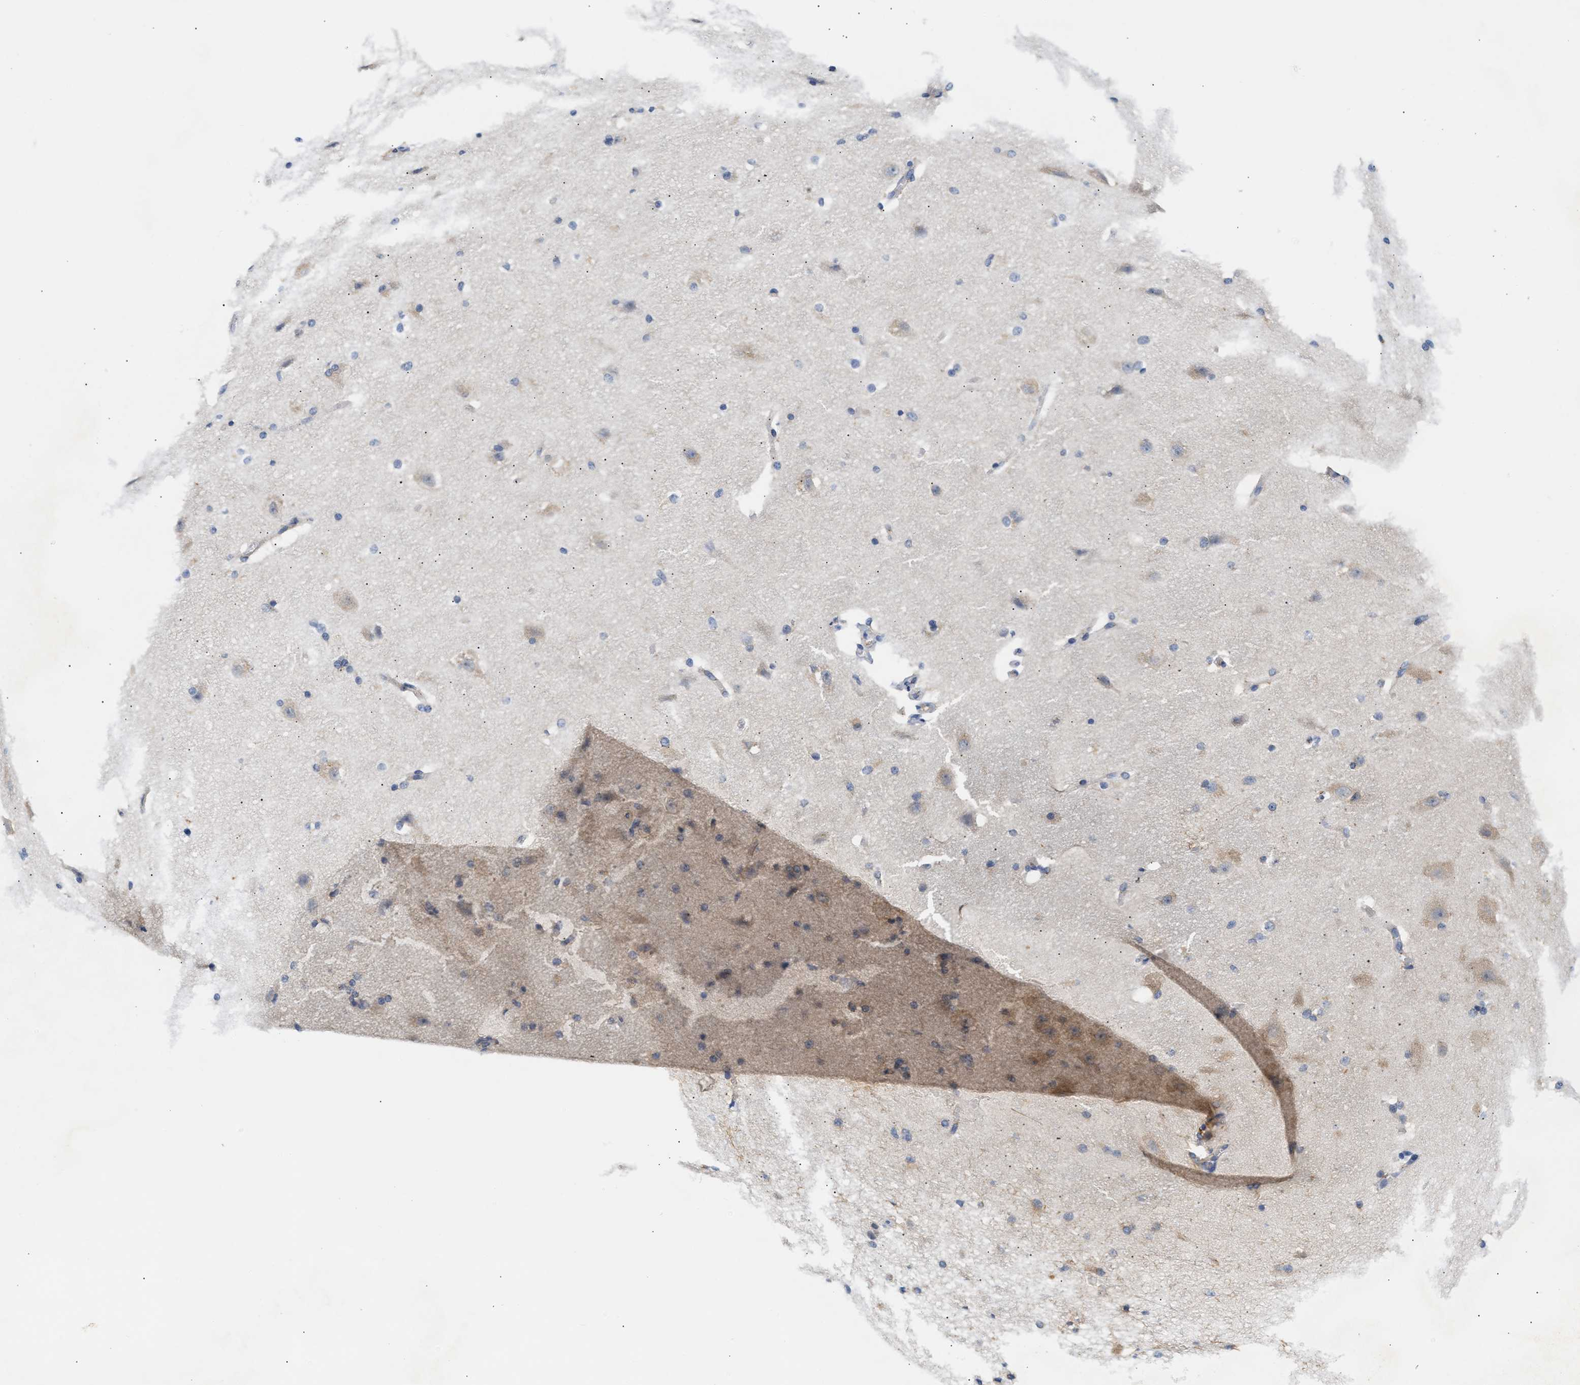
{"staining": {"intensity": "moderate", "quantity": "25%-75%", "location": "cytoplasmic/membranous"}, "tissue": "cerebral cortex", "cell_type": "Endothelial cells", "image_type": "normal", "snomed": [{"axis": "morphology", "description": "Normal tissue, NOS"}, {"axis": "topography", "description": "Cerebral cortex"}, {"axis": "topography", "description": "Hippocampus"}], "caption": "Immunohistochemistry (IHC) staining of benign cerebral cortex, which displays medium levels of moderate cytoplasmic/membranous expression in approximately 25%-75% of endothelial cells indicating moderate cytoplasmic/membranous protein positivity. The staining was performed using DAB (3,3'-diaminobenzidine) (brown) for protein detection and nuclei were counterstained in hematoxylin (blue).", "gene": "TRIM50", "patient": {"sex": "female", "age": 19}}